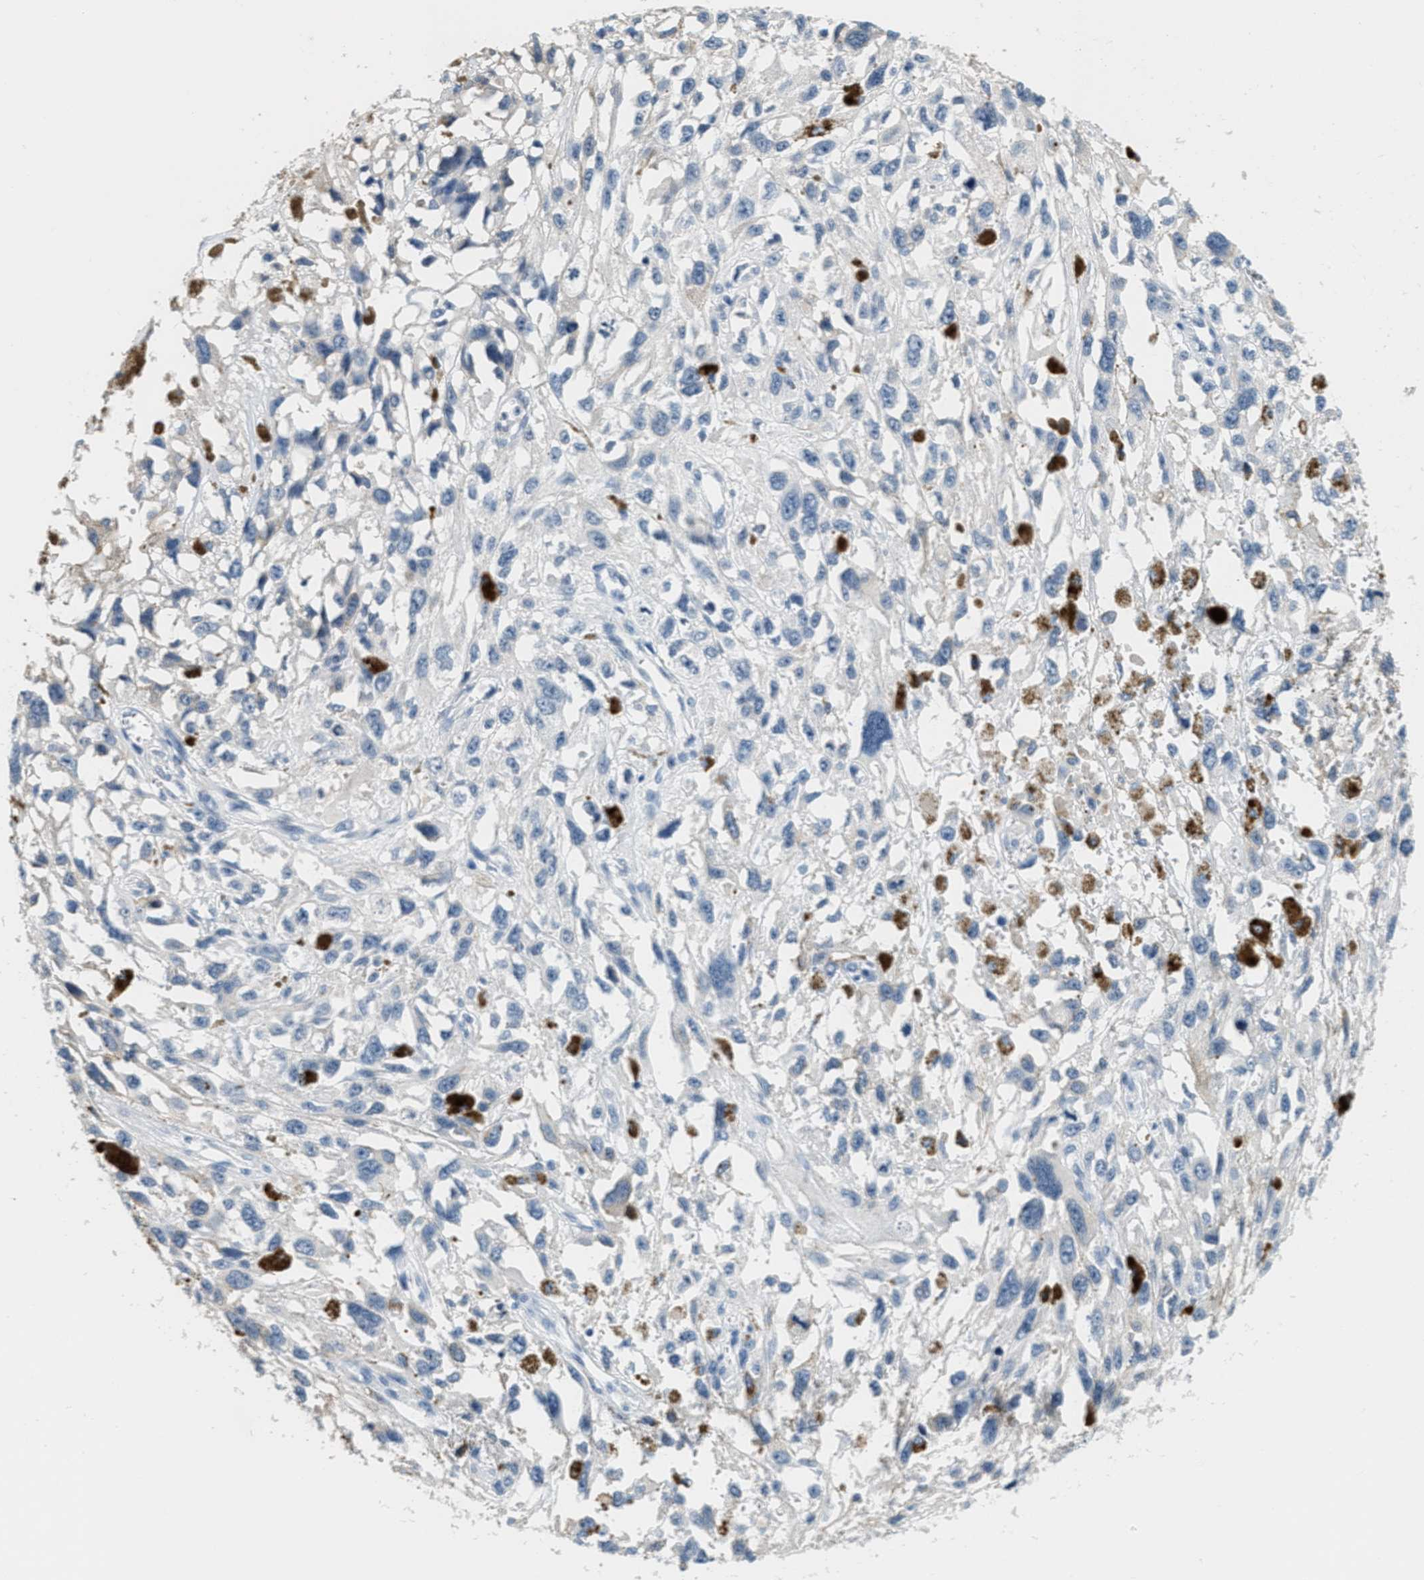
{"staining": {"intensity": "negative", "quantity": "none", "location": "none"}, "tissue": "melanoma", "cell_type": "Tumor cells", "image_type": "cancer", "snomed": [{"axis": "morphology", "description": "Malignant melanoma, Metastatic site"}, {"axis": "topography", "description": "Lymph node"}], "caption": "The IHC histopathology image has no significant staining in tumor cells of malignant melanoma (metastatic site) tissue. (DAB (3,3'-diaminobenzidine) immunohistochemistry visualized using brightfield microscopy, high magnification).", "gene": "CA4", "patient": {"sex": "male", "age": 59}}